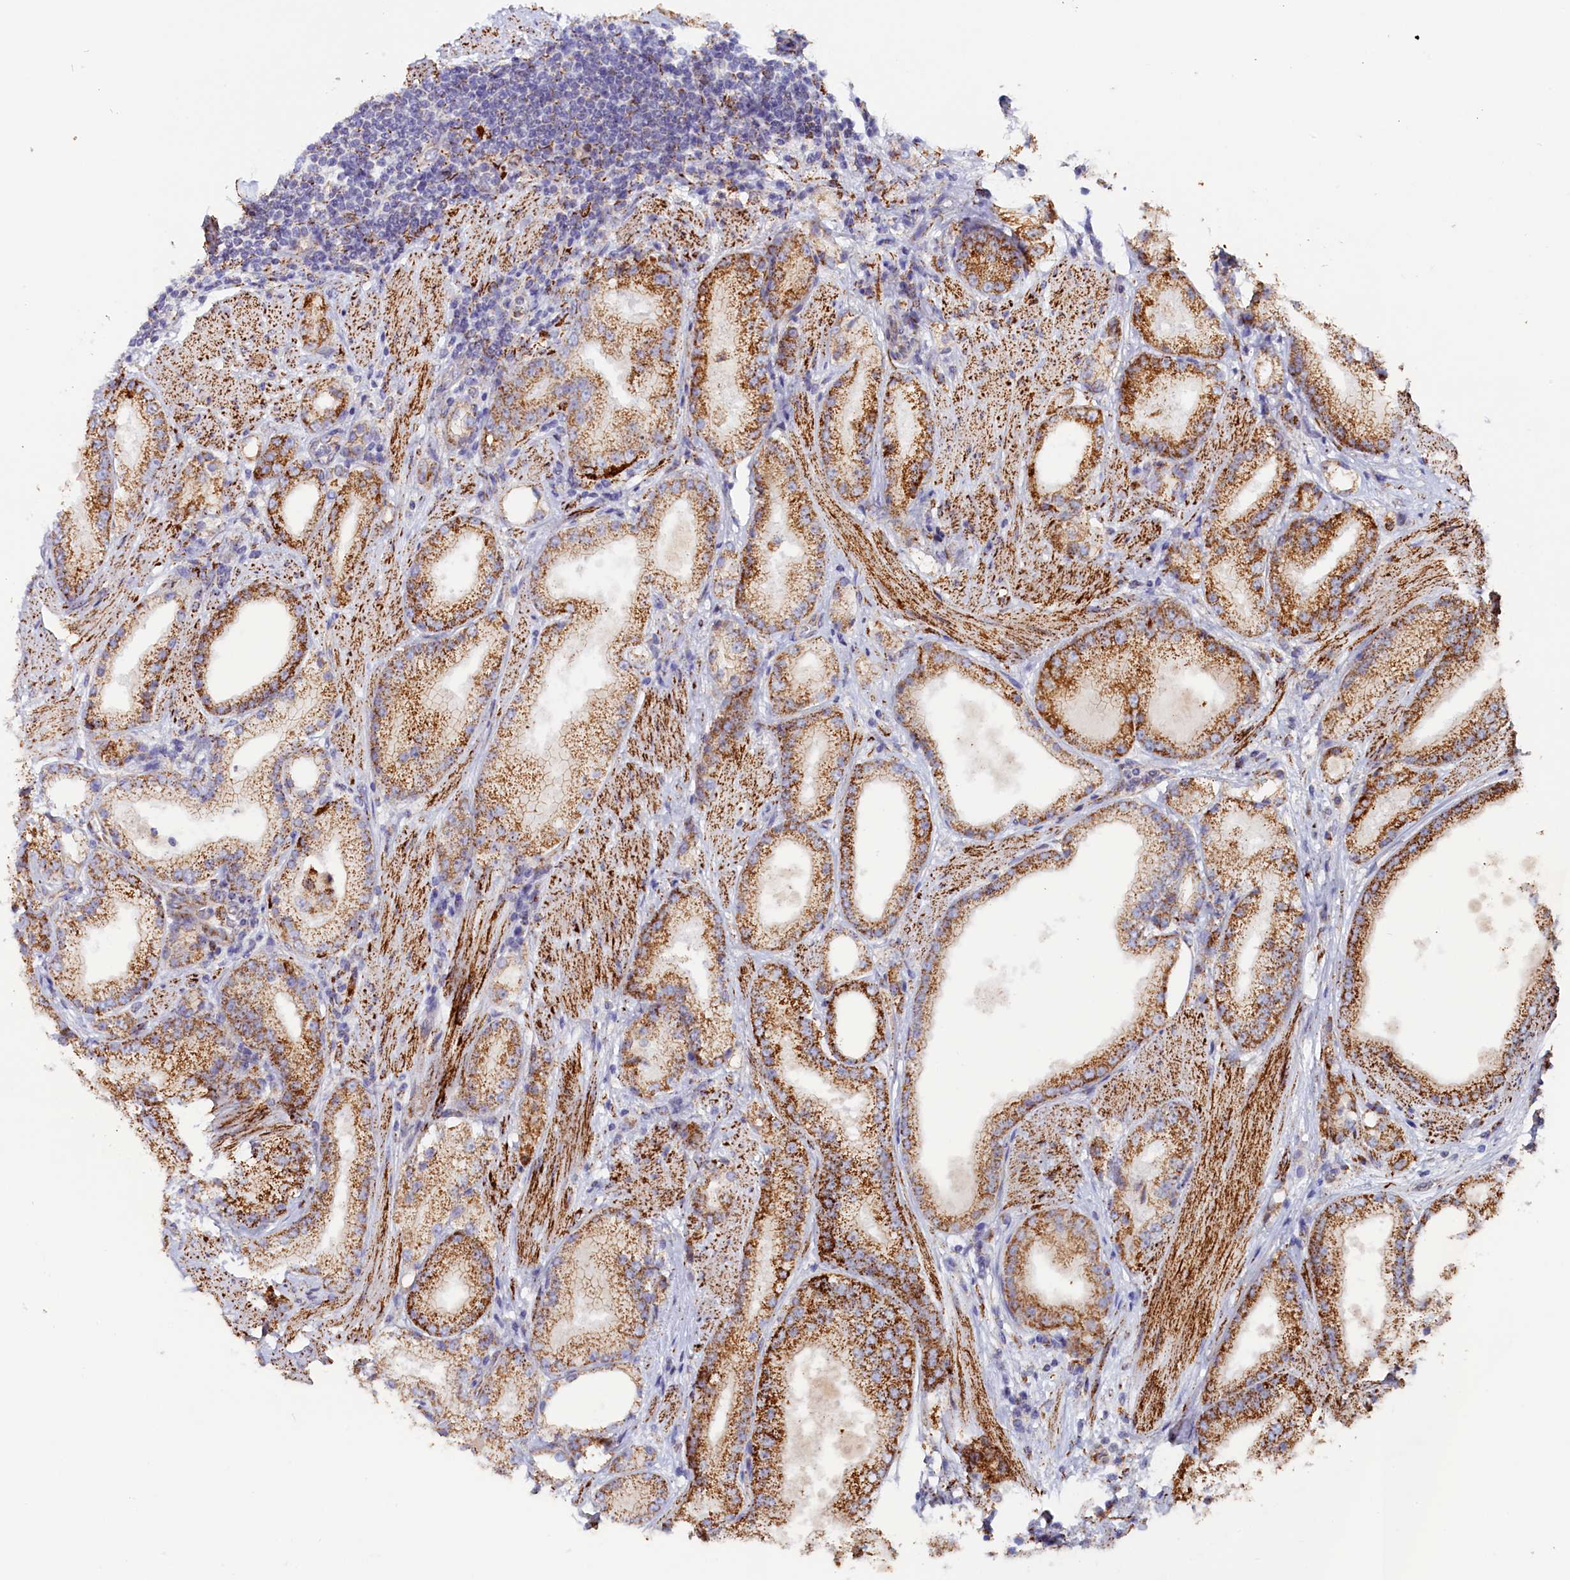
{"staining": {"intensity": "strong", "quantity": ">75%", "location": "cytoplasmic/membranous"}, "tissue": "prostate cancer", "cell_type": "Tumor cells", "image_type": "cancer", "snomed": [{"axis": "morphology", "description": "Adenocarcinoma, Low grade"}, {"axis": "topography", "description": "Prostate"}], "caption": "An image of adenocarcinoma (low-grade) (prostate) stained for a protein displays strong cytoplasmic/membranous brown staining in tumor cells.", "gene": "AKTIP", "patient": {"sex": "male", "age": 67}}